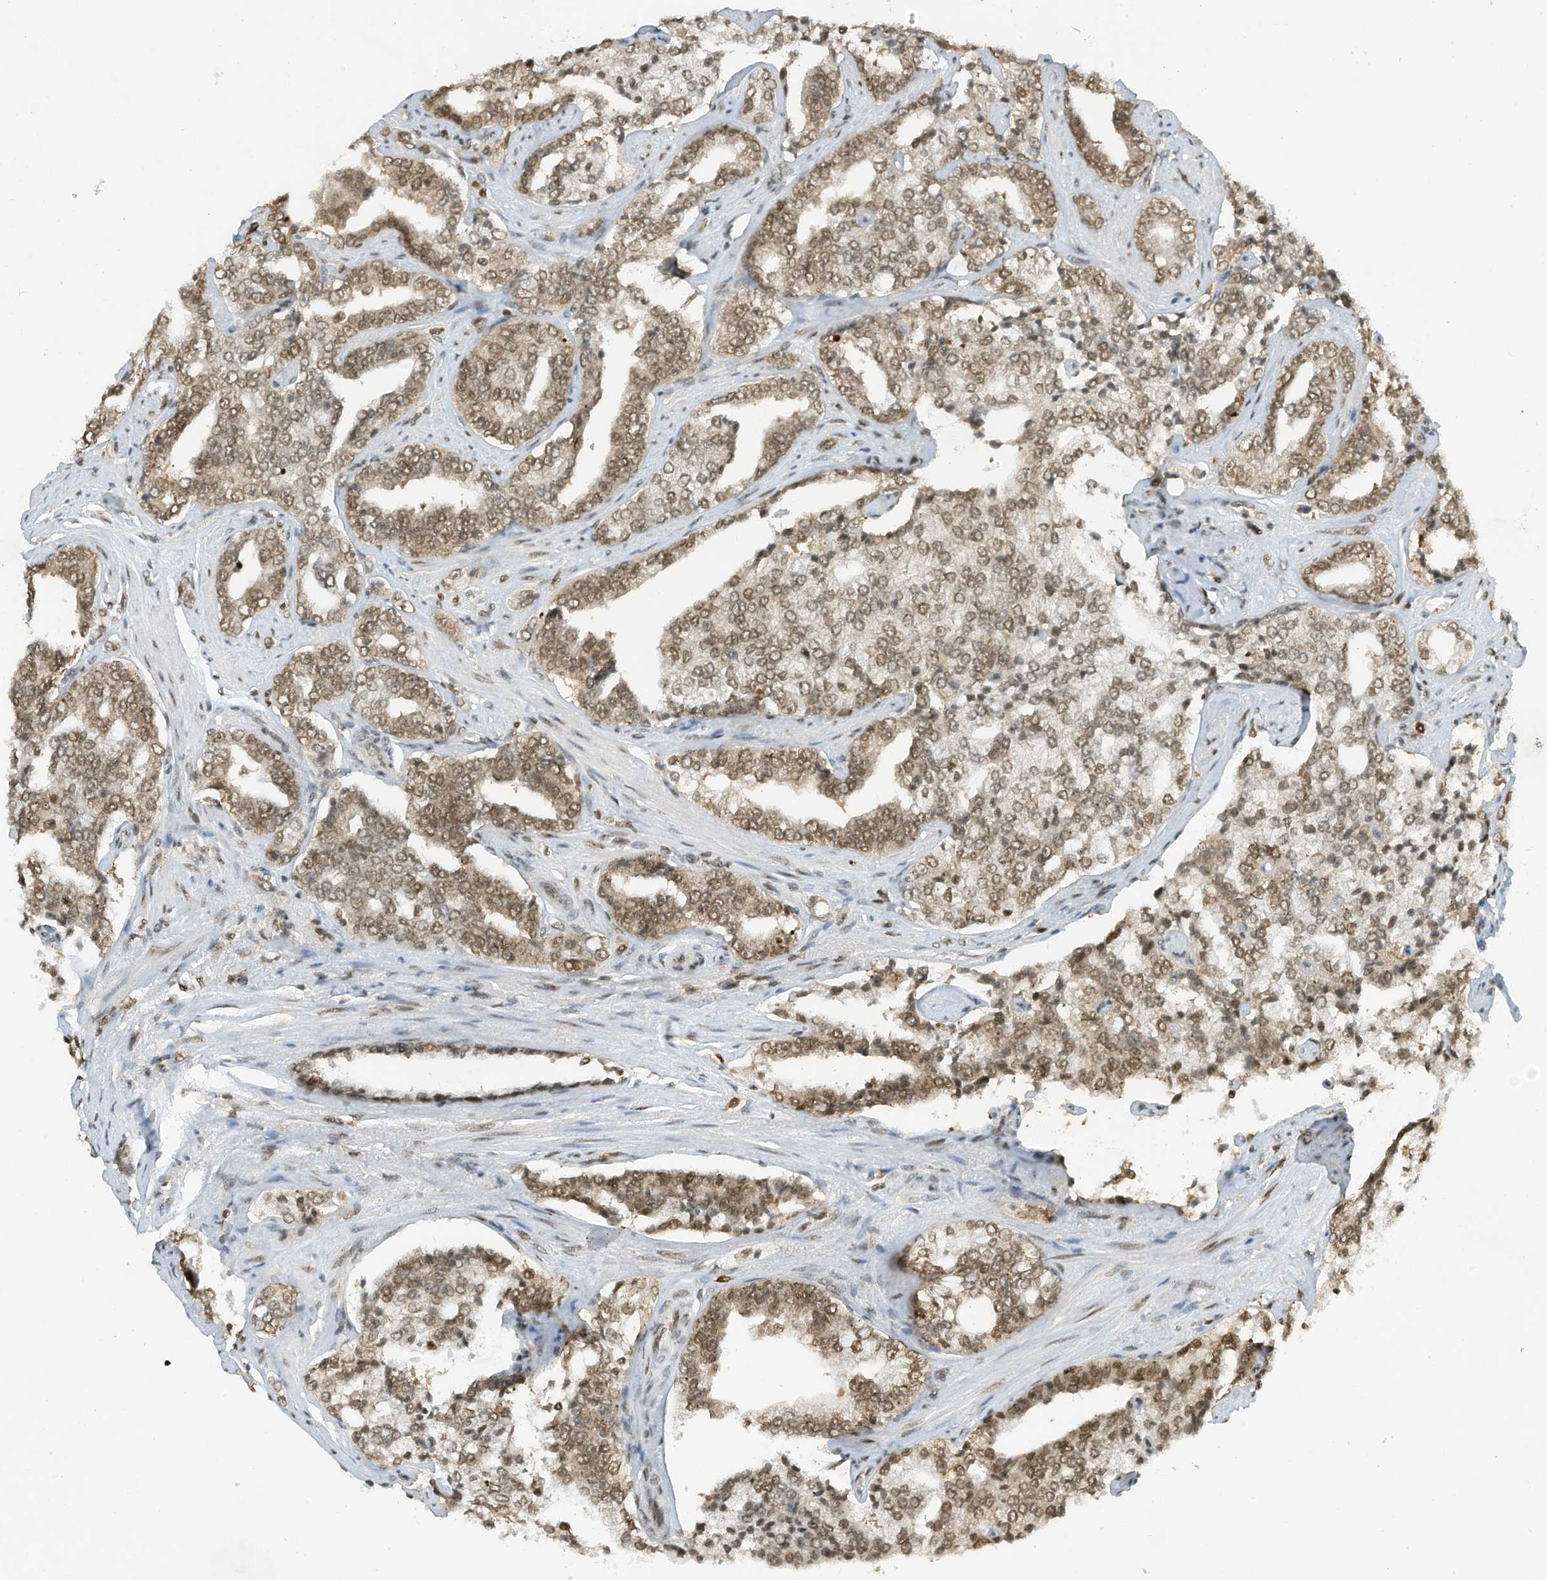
{"staining": {"intensity": "moderate", "quantity": "25%-75%", "location": "nuclear"}, "tissue": "prostate cancer", "cell_type": "Tumor cells", "image_type": "cancer", "snomed": [{"axis": "morphology", "description": "Adenocarcinoma, High grade"}, {"axis": "topography", "description": "Prostate"}], "caption": "Immunohistochemical staining of human prostate cancer (adenocarcinoma (high-grade)) exhibits medium levels of moderate nuclear expression in about 25%-75% of tumor cells.", "gene": "KPNB1", "patient": {"sex": "male", "age": 71}}